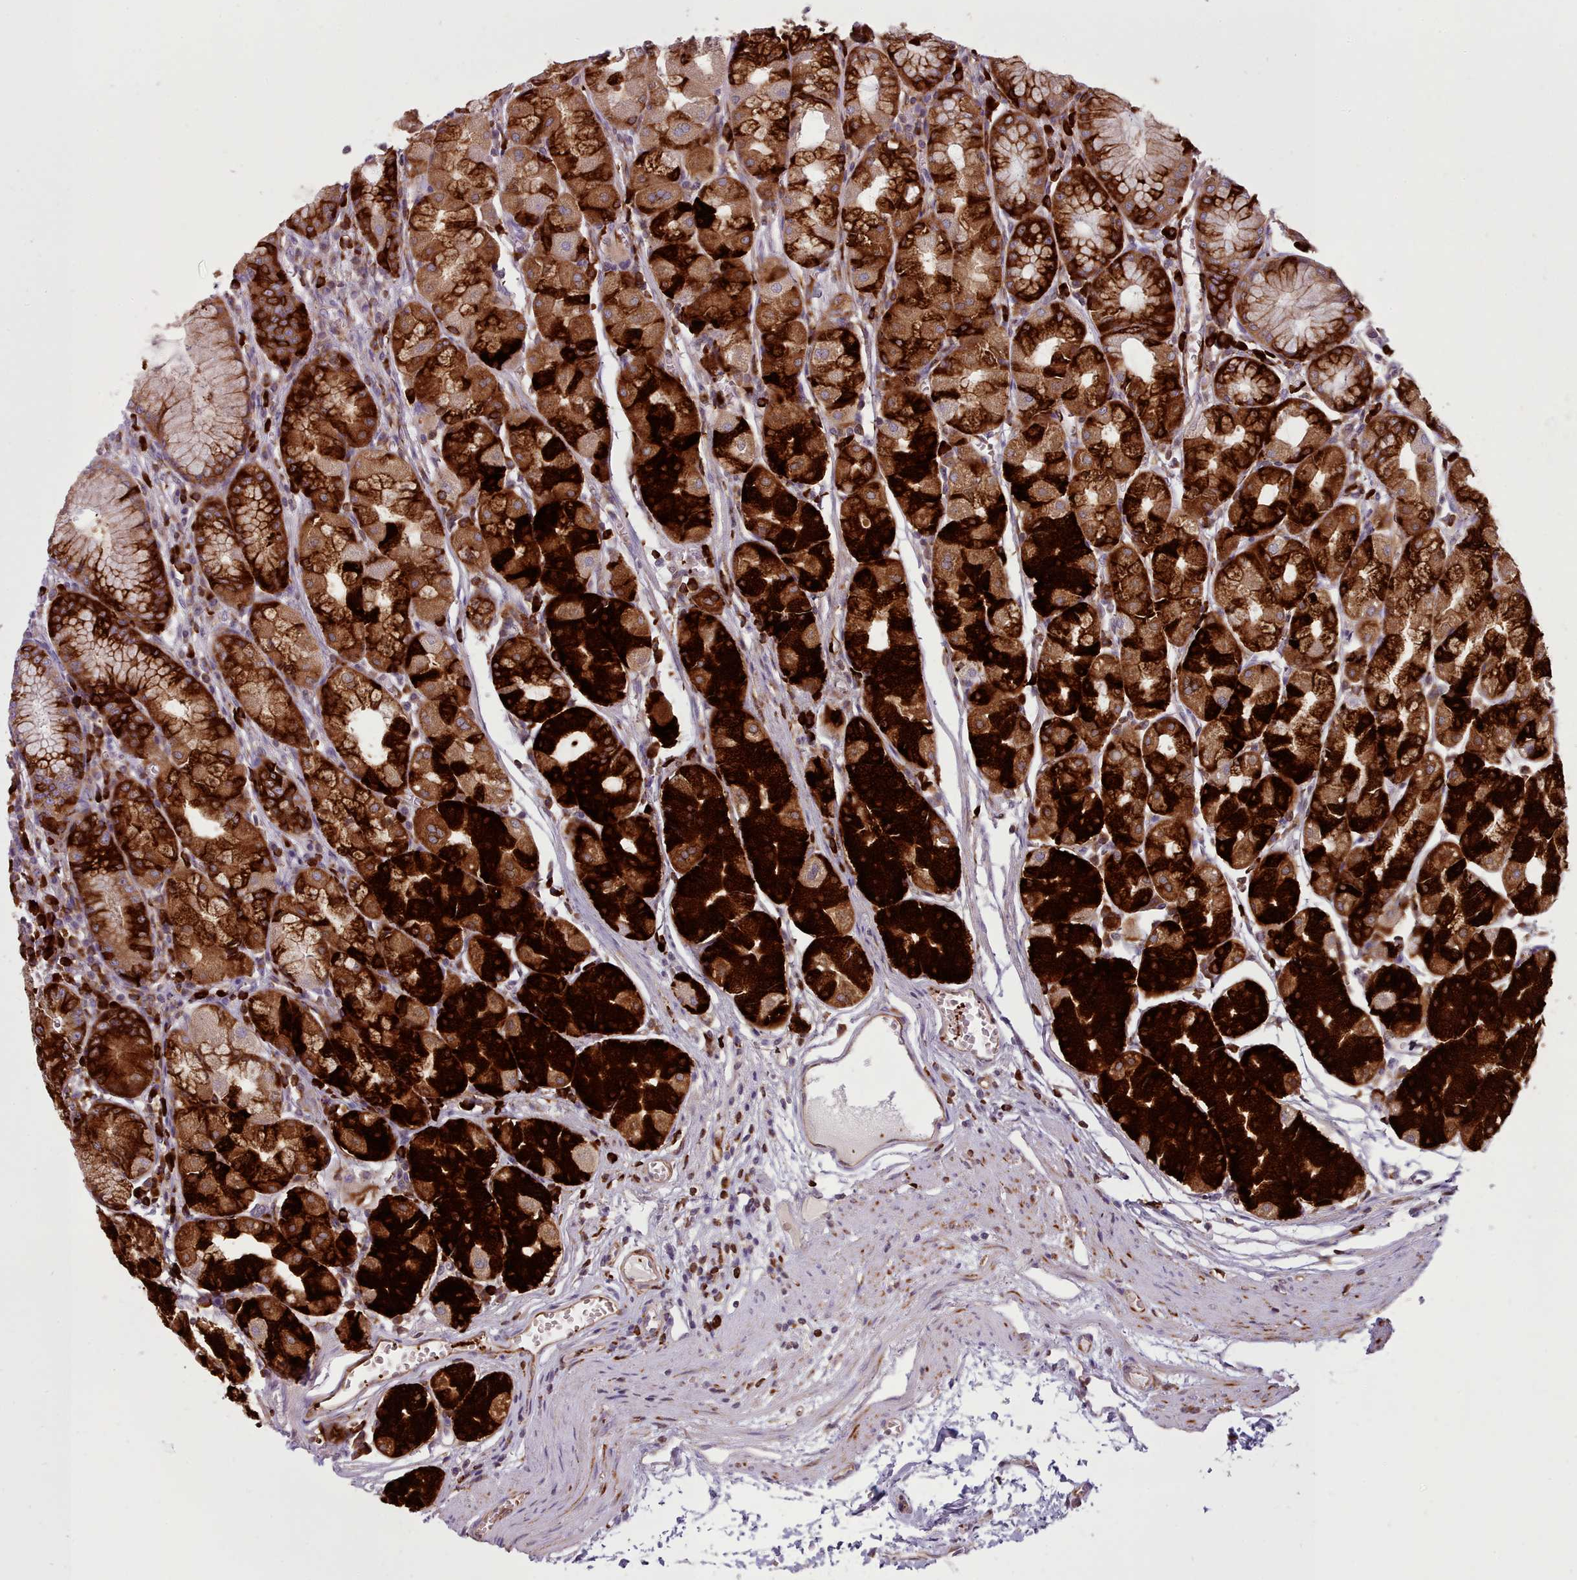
{"staining": {"intensity": "strong", "quantity": ">75%", "location": "cytoplasmic/membranous,nuclear"}, "tissue": "stomach", "cell_type": "Glandular cells", "image_type": "normal", "snomed": [{"axis": "morphology", "description": "Normal tissue, NOS"}, {"axis": "topography", "description": "Stomach"}], "caption": "Immunohistochemical staining of benign stomach displays strong cytoplasmic/membranous,nuclear protein staining in approximately >75% of glandular cells.", "gene": "NDST2", "patient": {"sex": "male", "age": 55}}